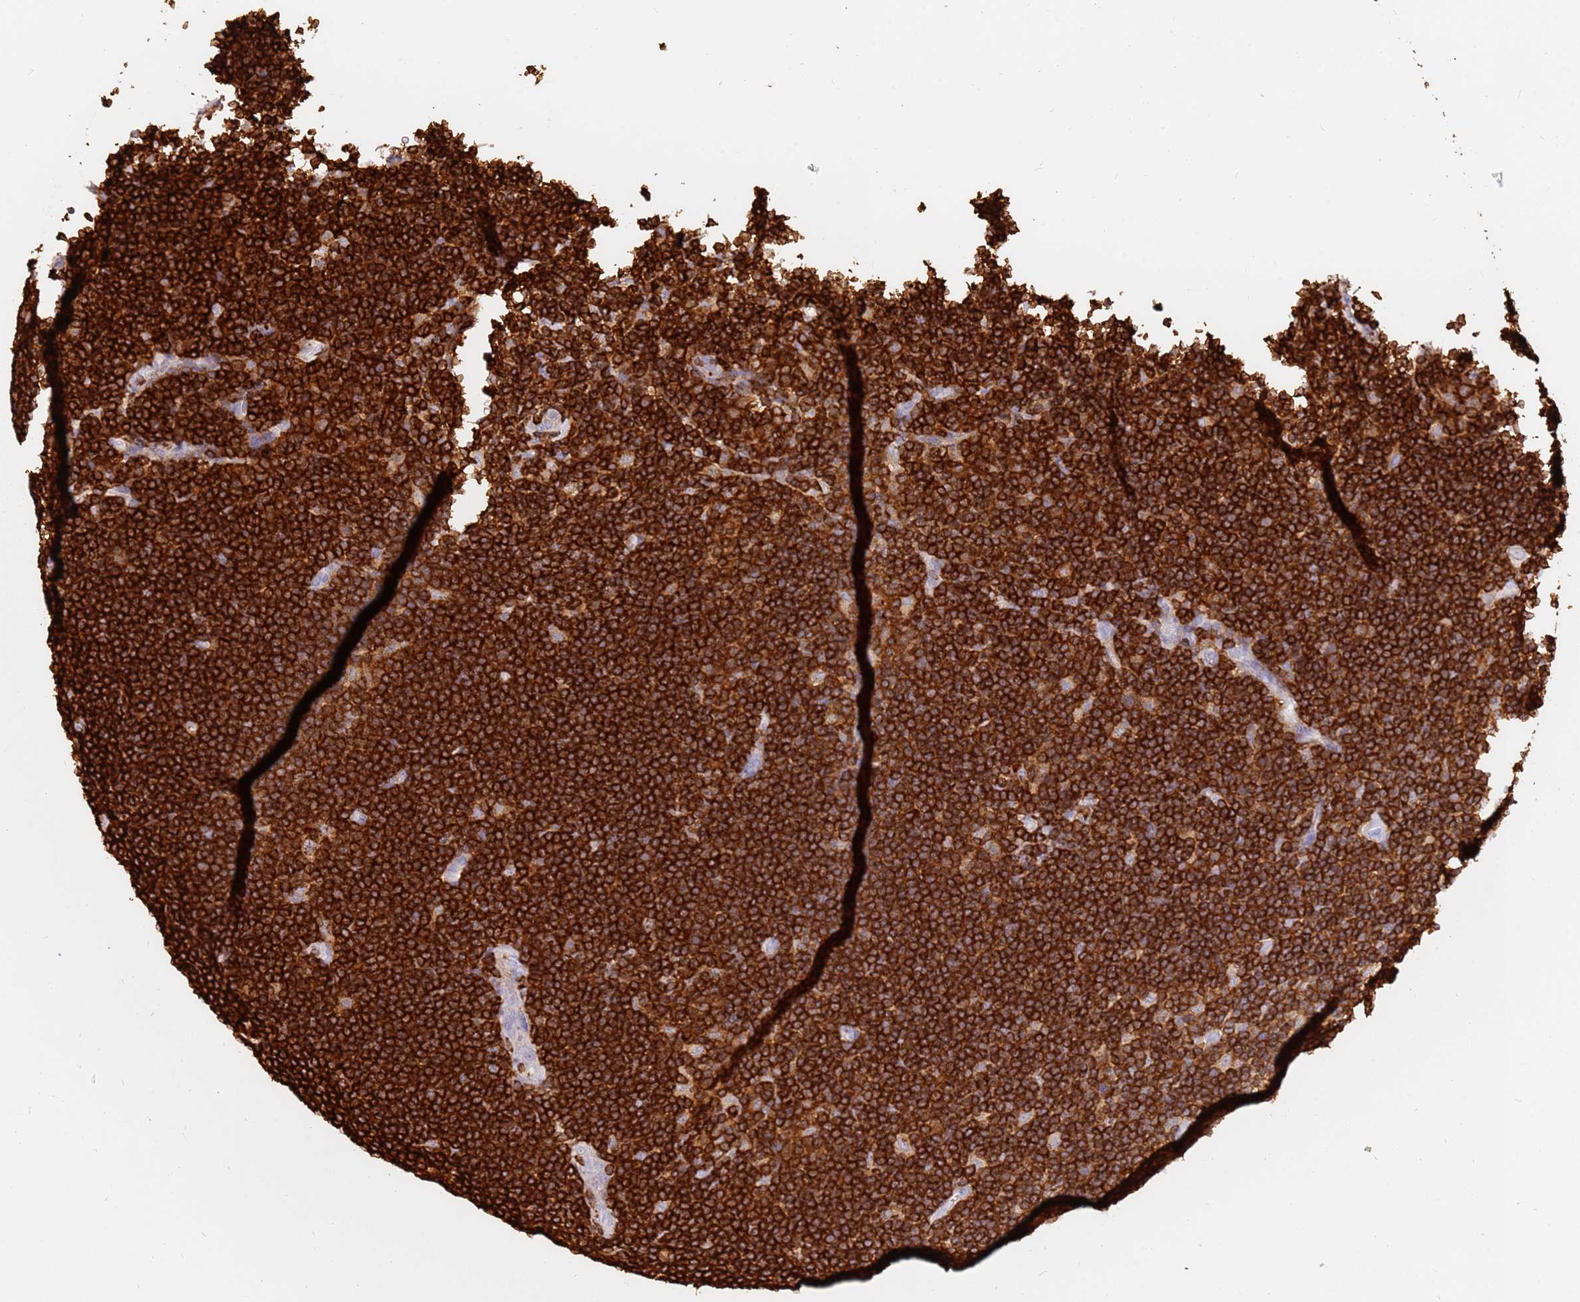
{"staining": {"intensity": "weak", "quantity": ">75%", "location": "cytoplasmic/membranous"}, "tissue": "lymphoma", "cell_type": "Tumor cells", "image_type": "cancer", "snomed": [{"axis": "morphology", "description": "Hodgkin's disease, NOS"}, {"axis": "topography", "description": "Lymph node"}], "caption": "Weak cytoplasmic/membranous staining for a protein is seen in about >75% of tumor cells of lymphoma using immunohistochemistry.", "gene": "CORO1A", "patient": {"sex": "female", "age": 57}}